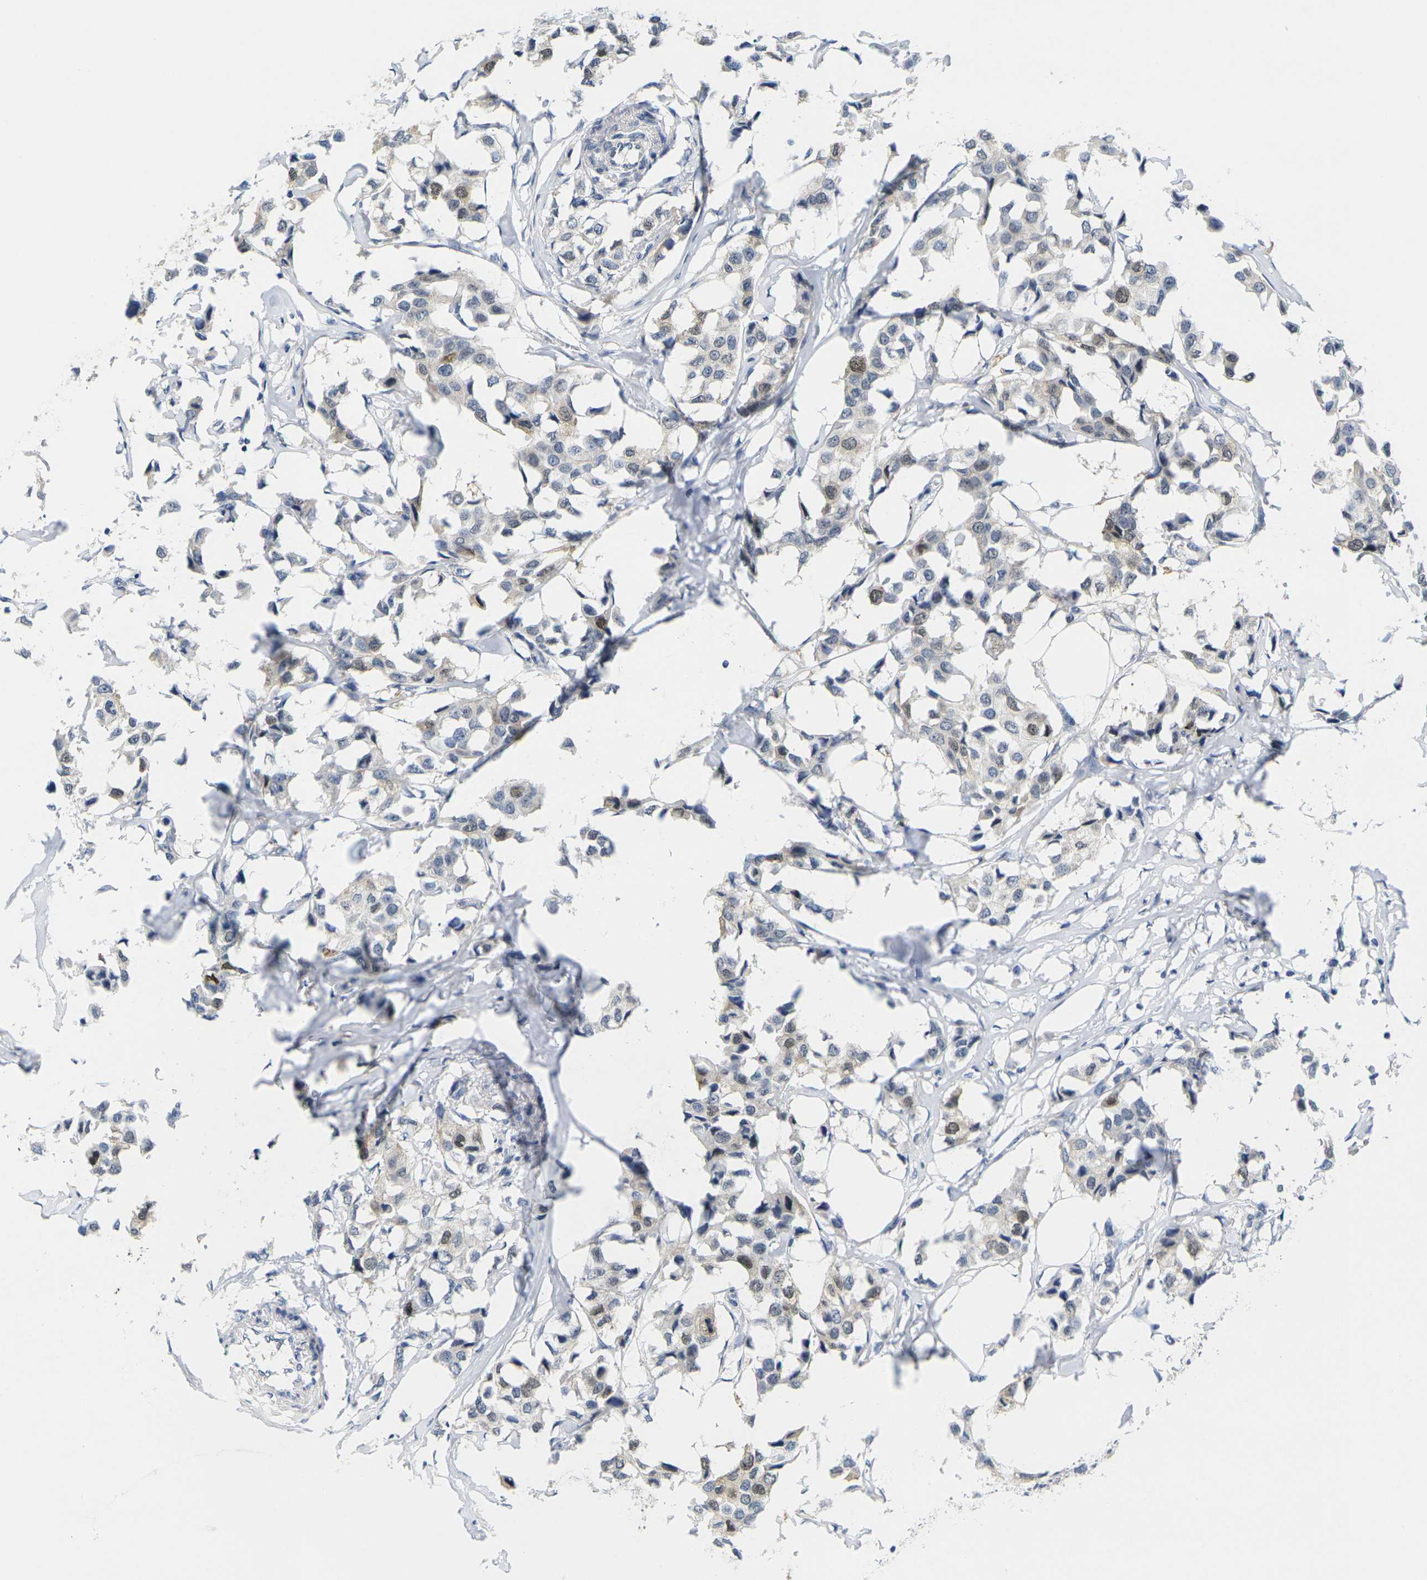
{"staining": {"intensity": "moderate", "quantity": "<25%", "location": "nuclear"}, "tissue": "breast cancer", "cell_type": "Tumor cells", "image_type": "cancer", "snomed": [{"axis": "morphology", "description": "Duct carcinoma"}, {"axis": "topography", "description": "Breast"}], "caption": "Immunohistochemical staining of breast intraductal carcinoma demonstrates low levels of moderate nuclear protein staining in about <25% of tumor cells.", "gene": "CDK2", "patient": {"sex": "female", "age": 80}}